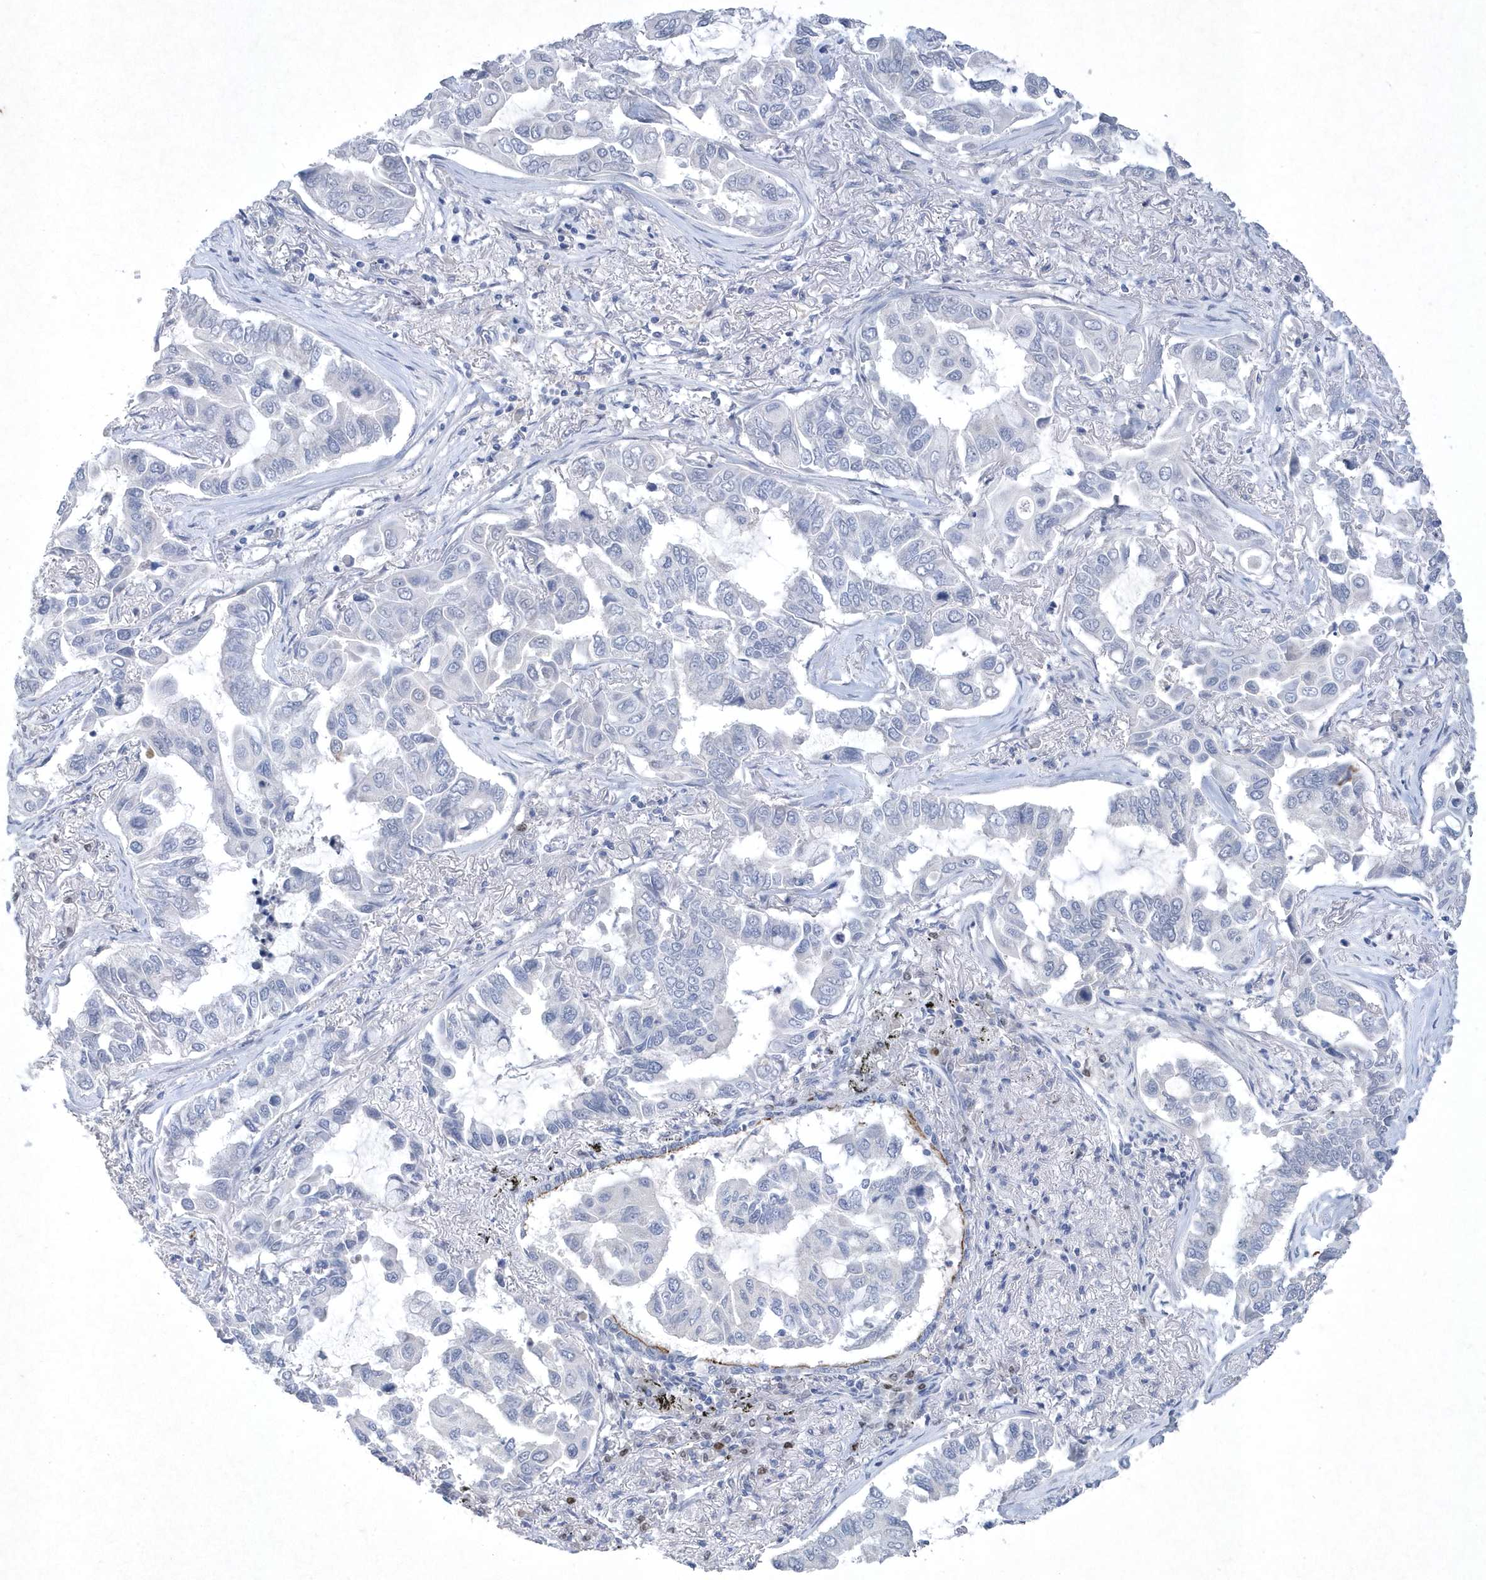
{"staining": {"intensity": "negative", "quantity": "none", "location": "none"}, "tissue": "lung cancer", "cell_type": "Tumor cells", "image_type": "cancer", "snomed": [{"axis": "morphology", "description": "Adenocarcinoma, NOS"}, {"axis": "topography", "description": "Lung"}], "caption": "Tumor cells show no significant staining in lung cancer (adenocarcinoma).", "gene": "BHLHA15", "patient": {"sex": "male", "age": 64}}